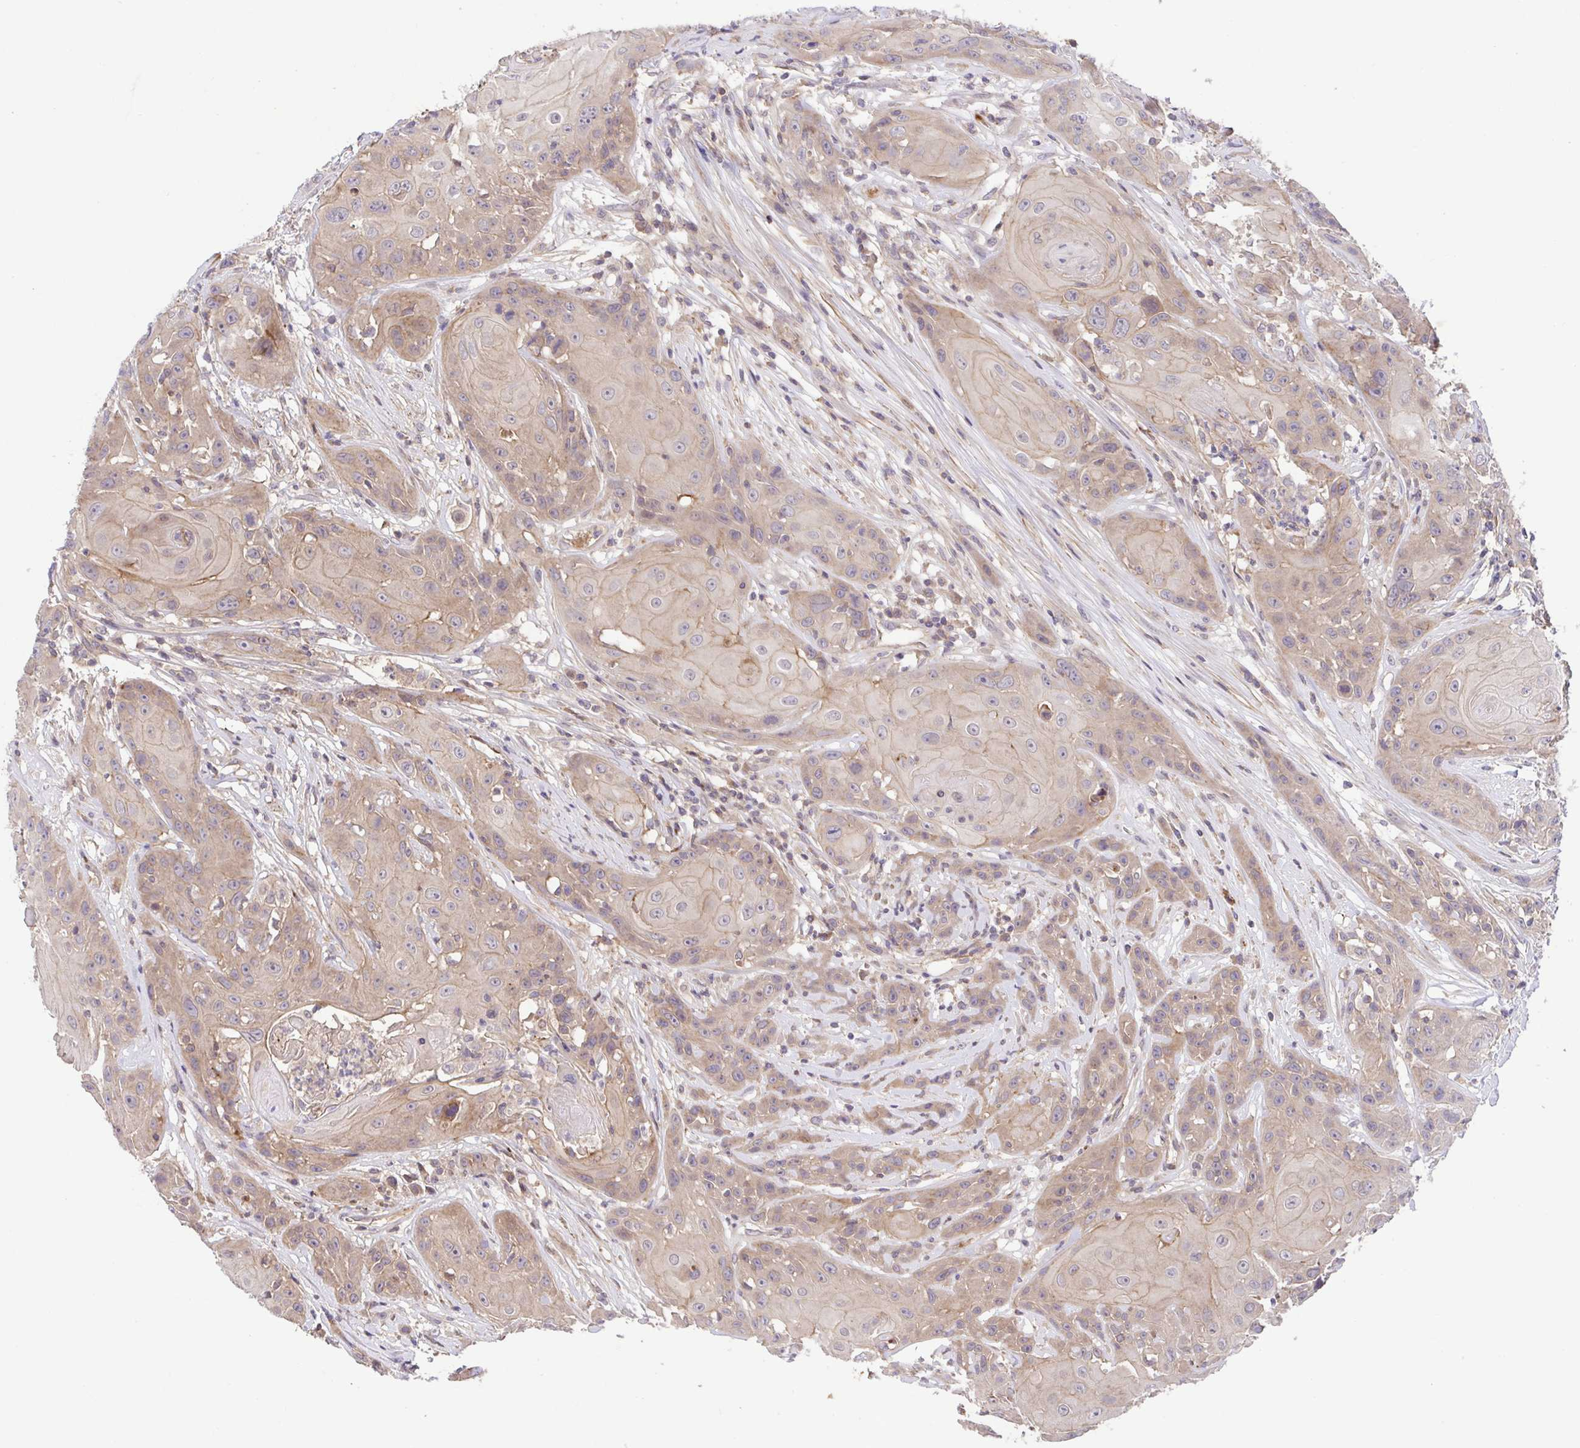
{"staining": {"intensity": "weak", "quantity": "25%-75%", "location": "cytoplasmic/membranous"}, "tissue": "head and neck cancer", "cell_type": "Tumor cells", "image_type": "cancer", "snomed": [{"axis": "morphology", "description": "Squamous cell carcinoma, NOS"}, {"axis": "topography", "description": "Skin"}, {"axis": "topography", "description": "Head-Neck"}], "caption": "A brown stain highlights weak cytoplasmic/membranous staining of a protein in head and neck cancer (squamous cell carcinoma) tumor cells. The staining was performed using DAB (3,3'-diaminobenzidine) to visualize the protein expression in brown, while the nuclei were stained in blue with hematoxylin (Magnification: 20x).", "gene": "IDE", "patient": {"sex": "male", "age": 80}}